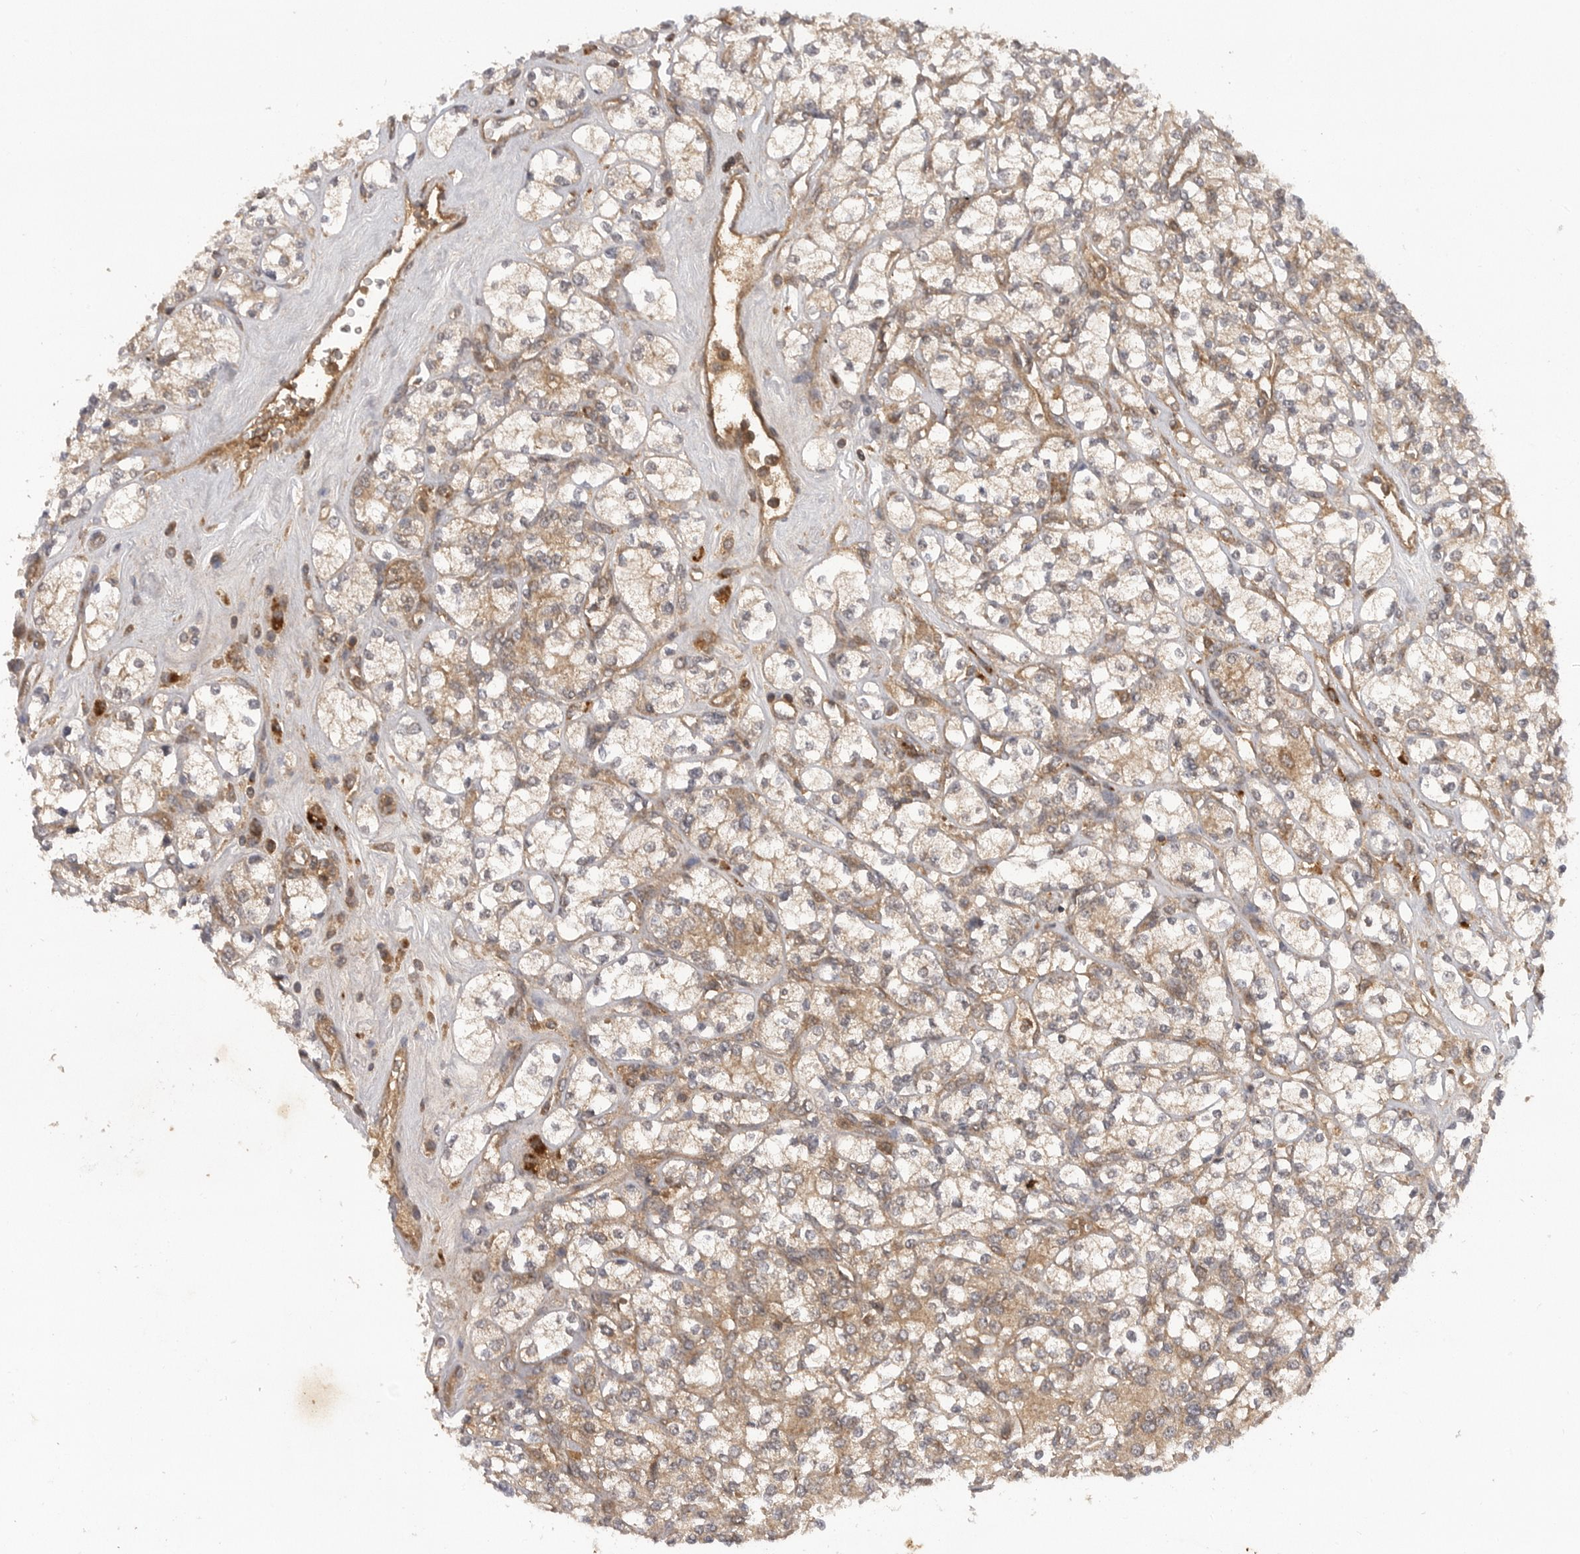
{"staining": {"intensity": "moderate", "quantity": ">75%", "location": "cytoplasmic/membranous"}, "tissue": "renal cancer", "cell_type": "Tumor cells", "image_type": "cancer", "snomed": [{"axis": "morphology", "description": "Adenocarcinoma, NOS"}, {"axis": "topography", "description": "Kidney"}], "caption": "A medium amount of moderate cytoplasmic/membranous staining is present in approximately >75% of tumor cells in renal cancer tissue. The protein is shown in brown color, while the nuclei are stained blue.", "gene": "PRDX4", "patient": {"sex": "male", "age": 77}}